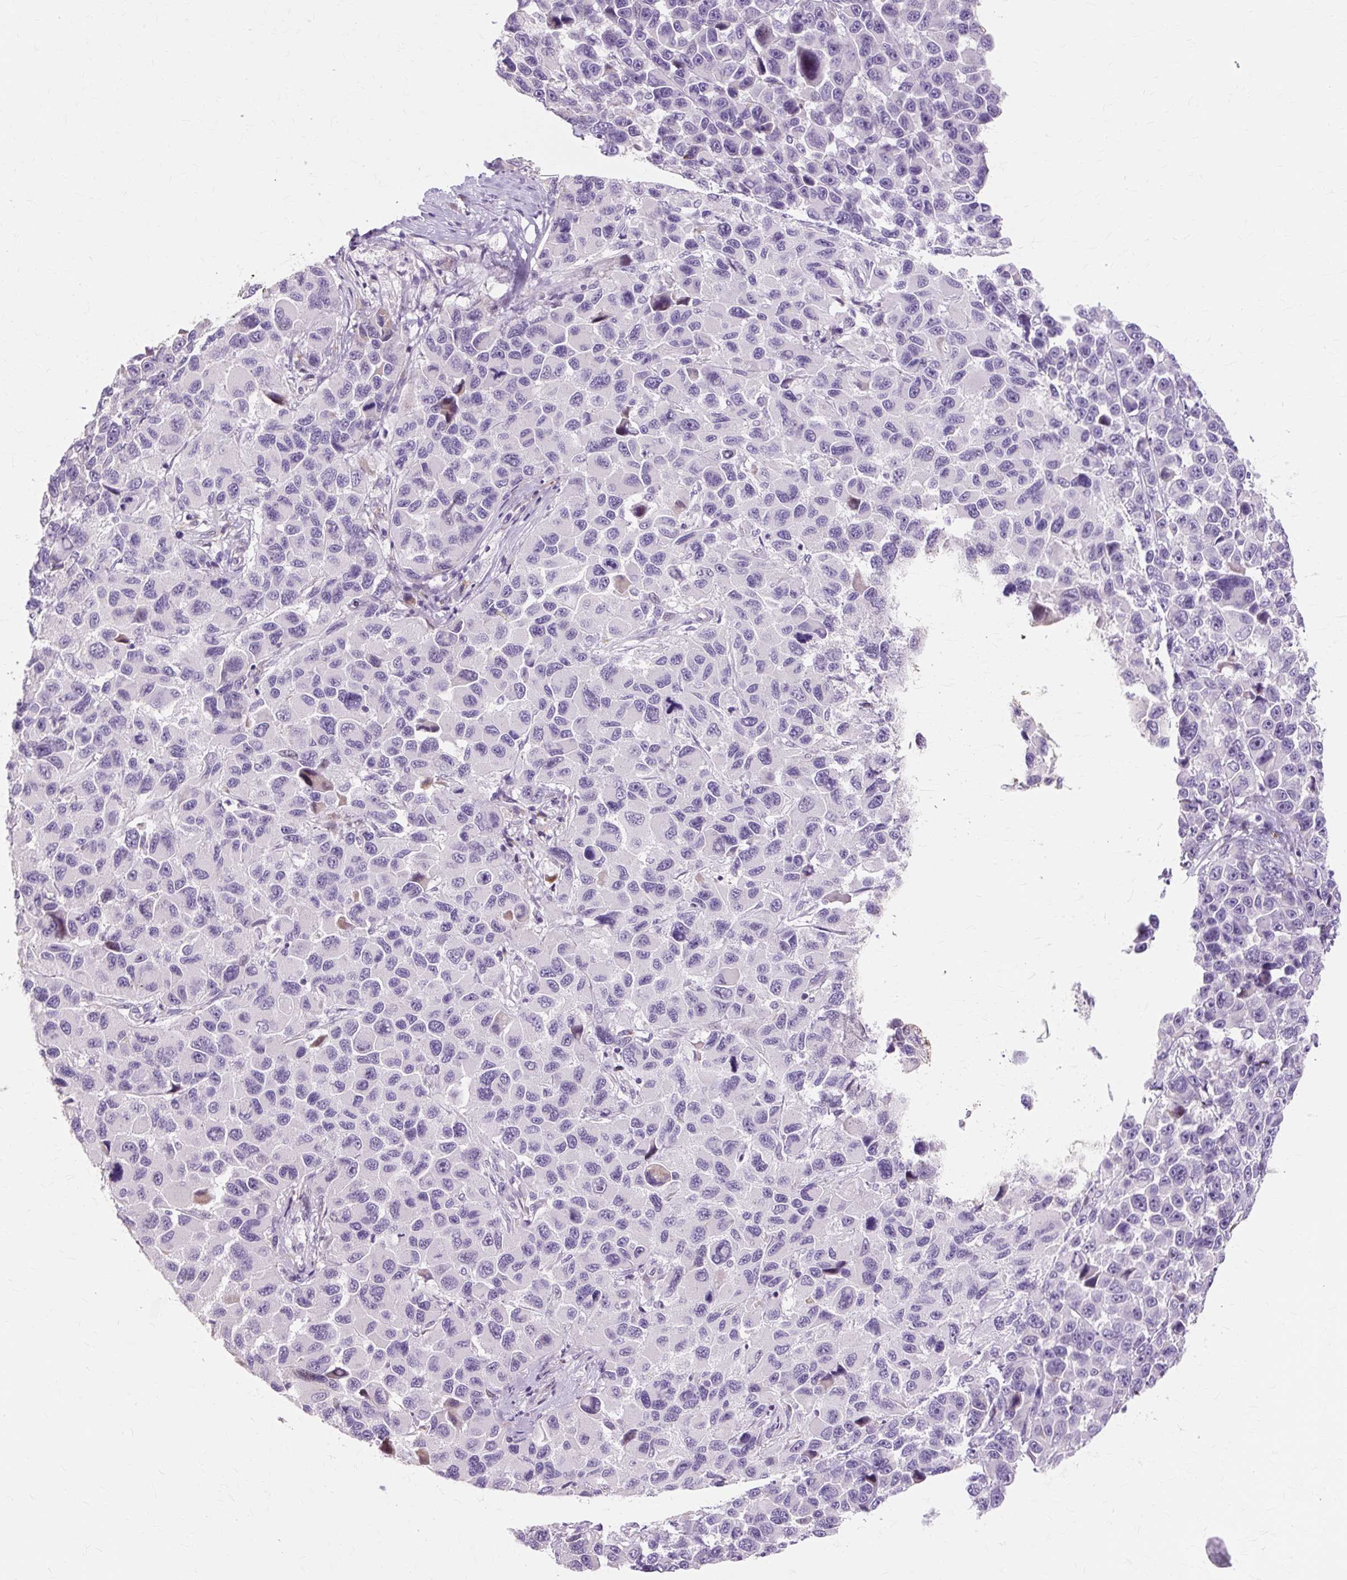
{"staining": {"intensity": "negative", "quantity": "none", "location": "none"}, "tissue": "melanoma", "cell_type": "Tumor cells", "image_type": "cancer", "snomed": [{"axis": "morphology", "description": "Malignant melanoma, NOS"}, {"axis": "topography", "description": "Skin"}], "caption": "Tumor cells show no significant protein positivity in malignant melanoma. The staining was performed using DAB (3,3'-diaminobenzidine) to visualize the protein expression in brown, while the nuclei were stained in blue with hematoxylin (Magnification: 20x).", "gene": "IRX2", "patient": {"sex": "male", "age": 53}}